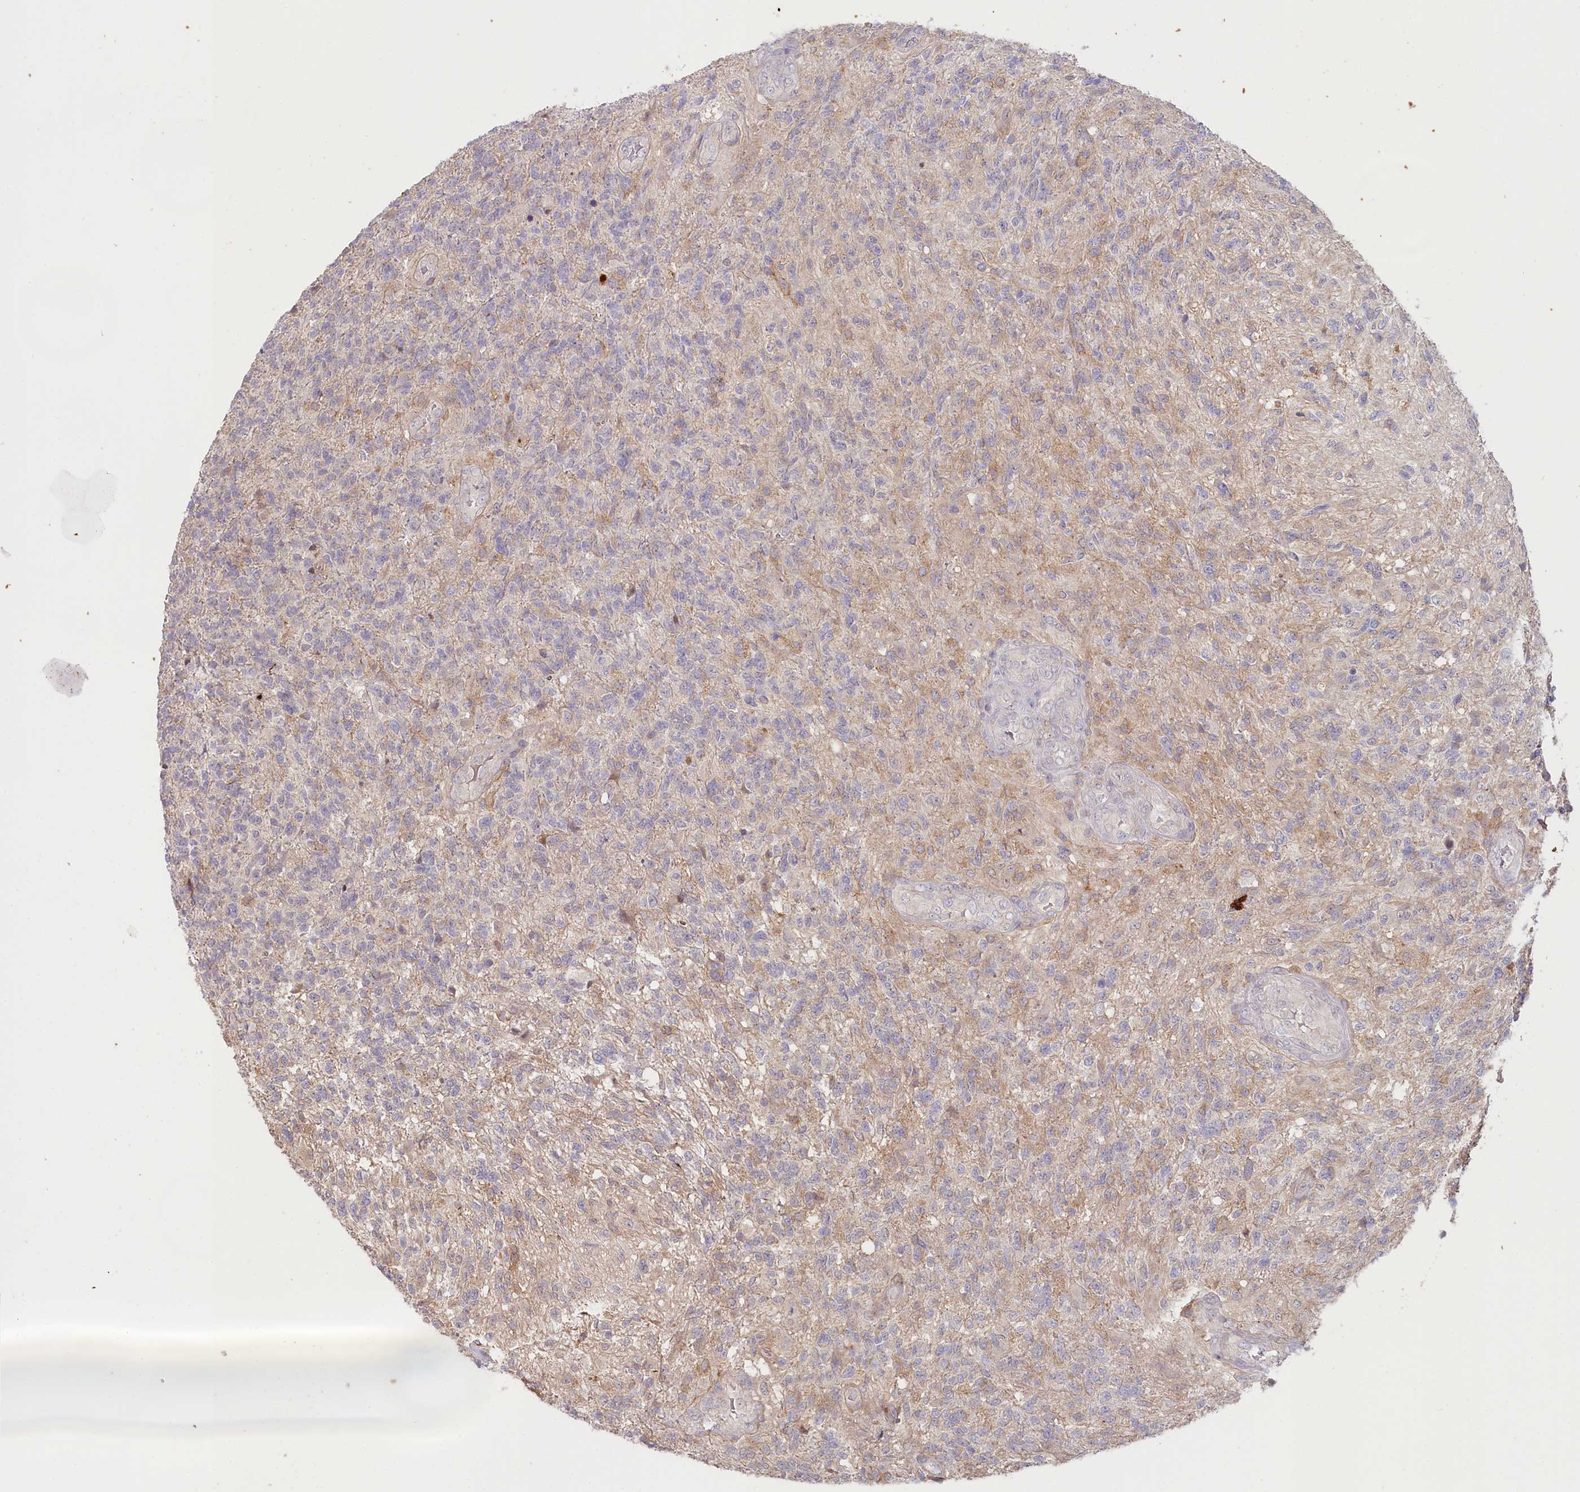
{"staining": {"intensity": "weak", "quantity": "25%-75%", "location": "cytoplasmic/membranous"}, "tissue": "glioma", "cell_type": "Tumor cells", "image_type": "cancer", "snomed": [{"axis": "morphology", "description": "Glioma, malignant, High grade"}, {"axis": "topography", "description": "Brain"}], "caption": "The micrograph shows immunohistochemical staining of malignant high-grade glioma. There is weak cytoplasmic/membranous positivity is identified in about 25%-75% of tumor cells.", "gene": "ALDH3B1", "patient": {"sex": "male", "age": 56}}